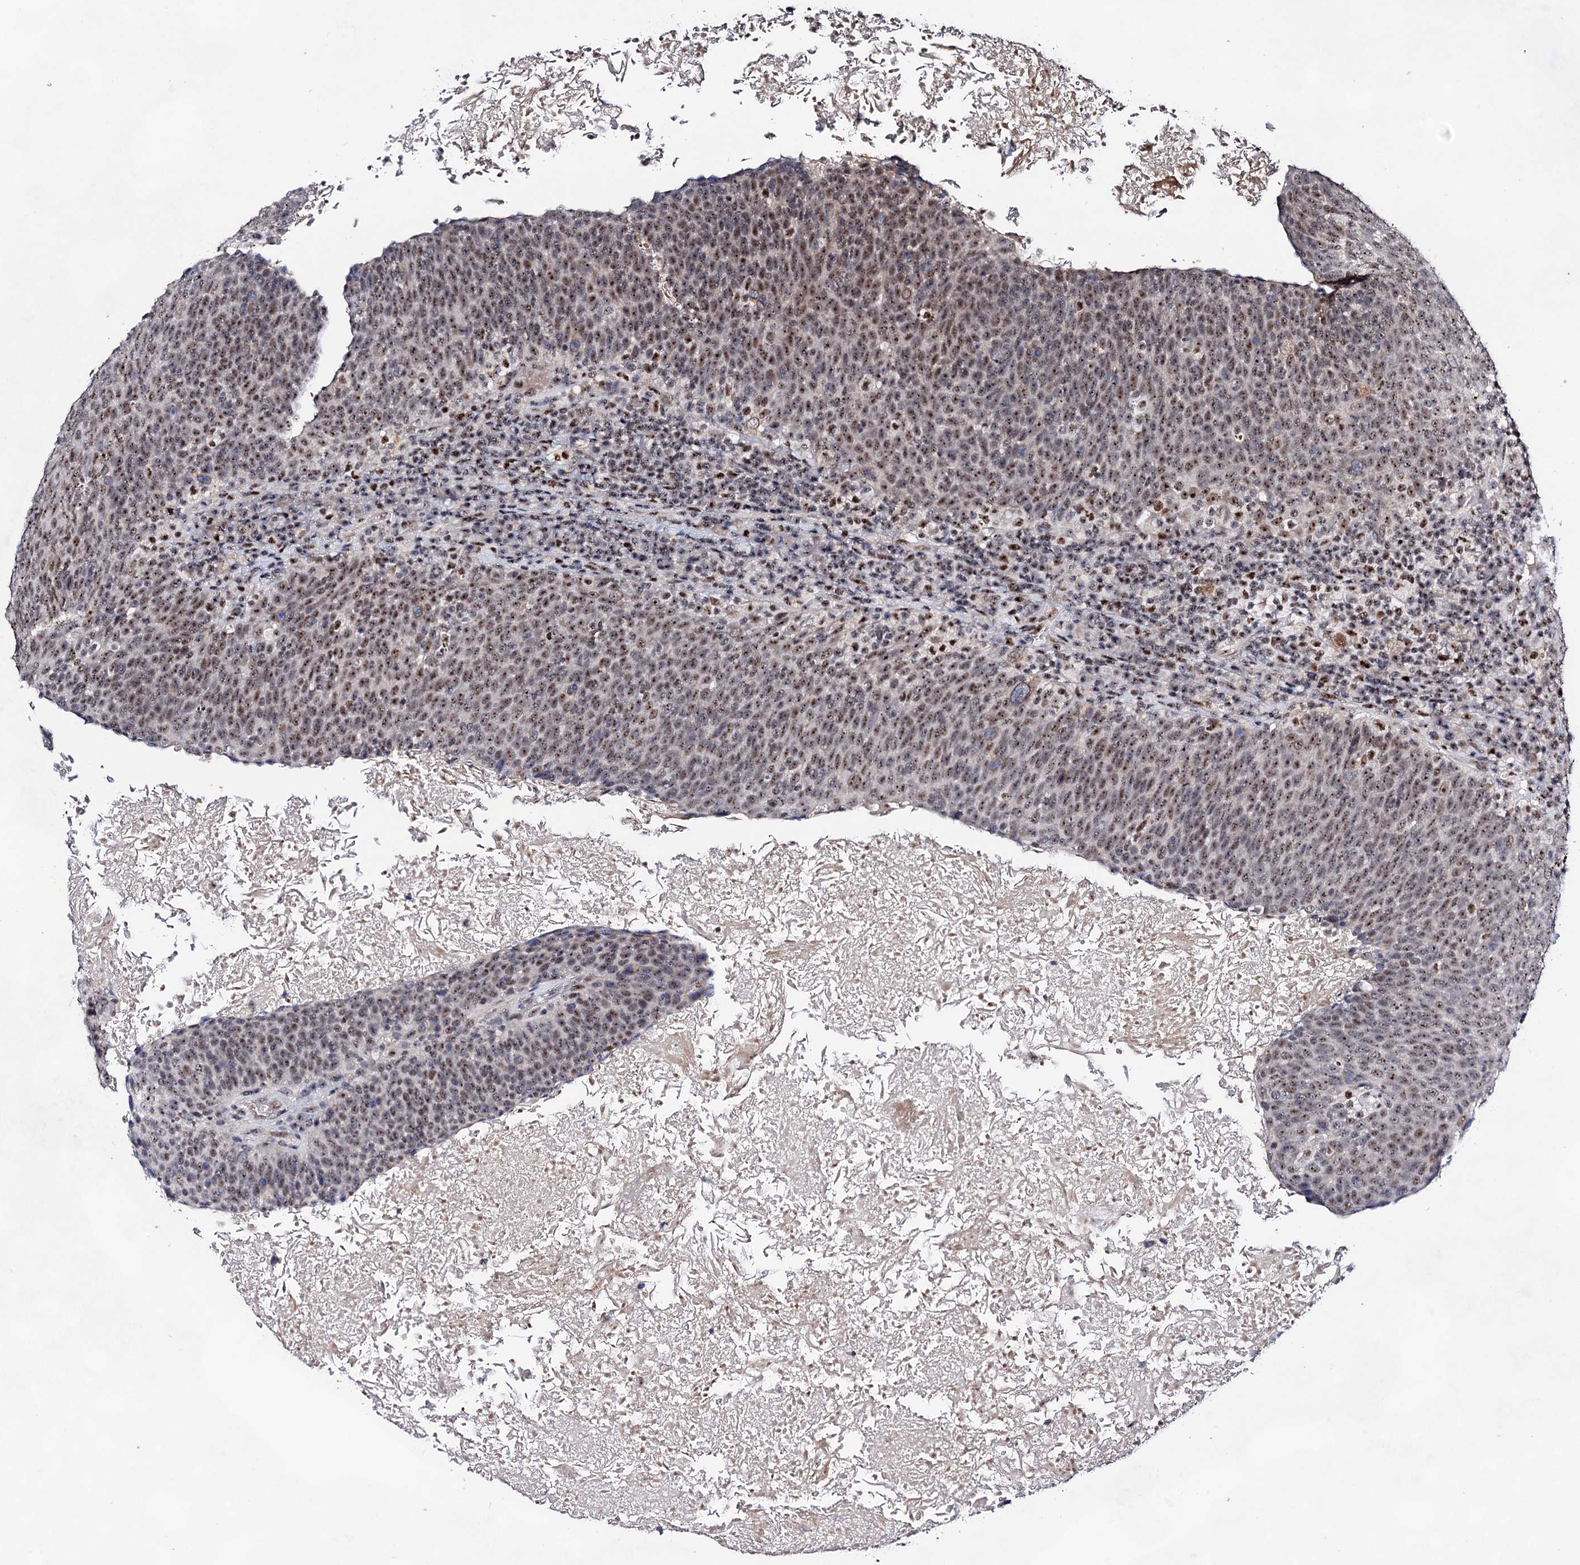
{"staining": {"intensity": "moderate", "quantity": ">75%", "location": "nuclear"}, "tissue": "head and neck cancer", "cell_type": "Tumor cells", "image_type": "cancer", "snomed": [{"axis": "morphology", "description": "Squamous cell carcinoma, NOS"}, {"axis": "morphology", "description": "Squamous cell carcinoma, metastatic, NOS"}, {"axis": "topography", "description": "Lymph node"}, {"axis": "topography", "description": "Head-Neck"}], "caption": "Head and neck squamous cell carcinoma stained with a brown dye exhibits moderate nuclear positive expression in about >75% of tumor cells.", "gene": "EXOSC10", "patient": {"sex": "male", "age": 62}}